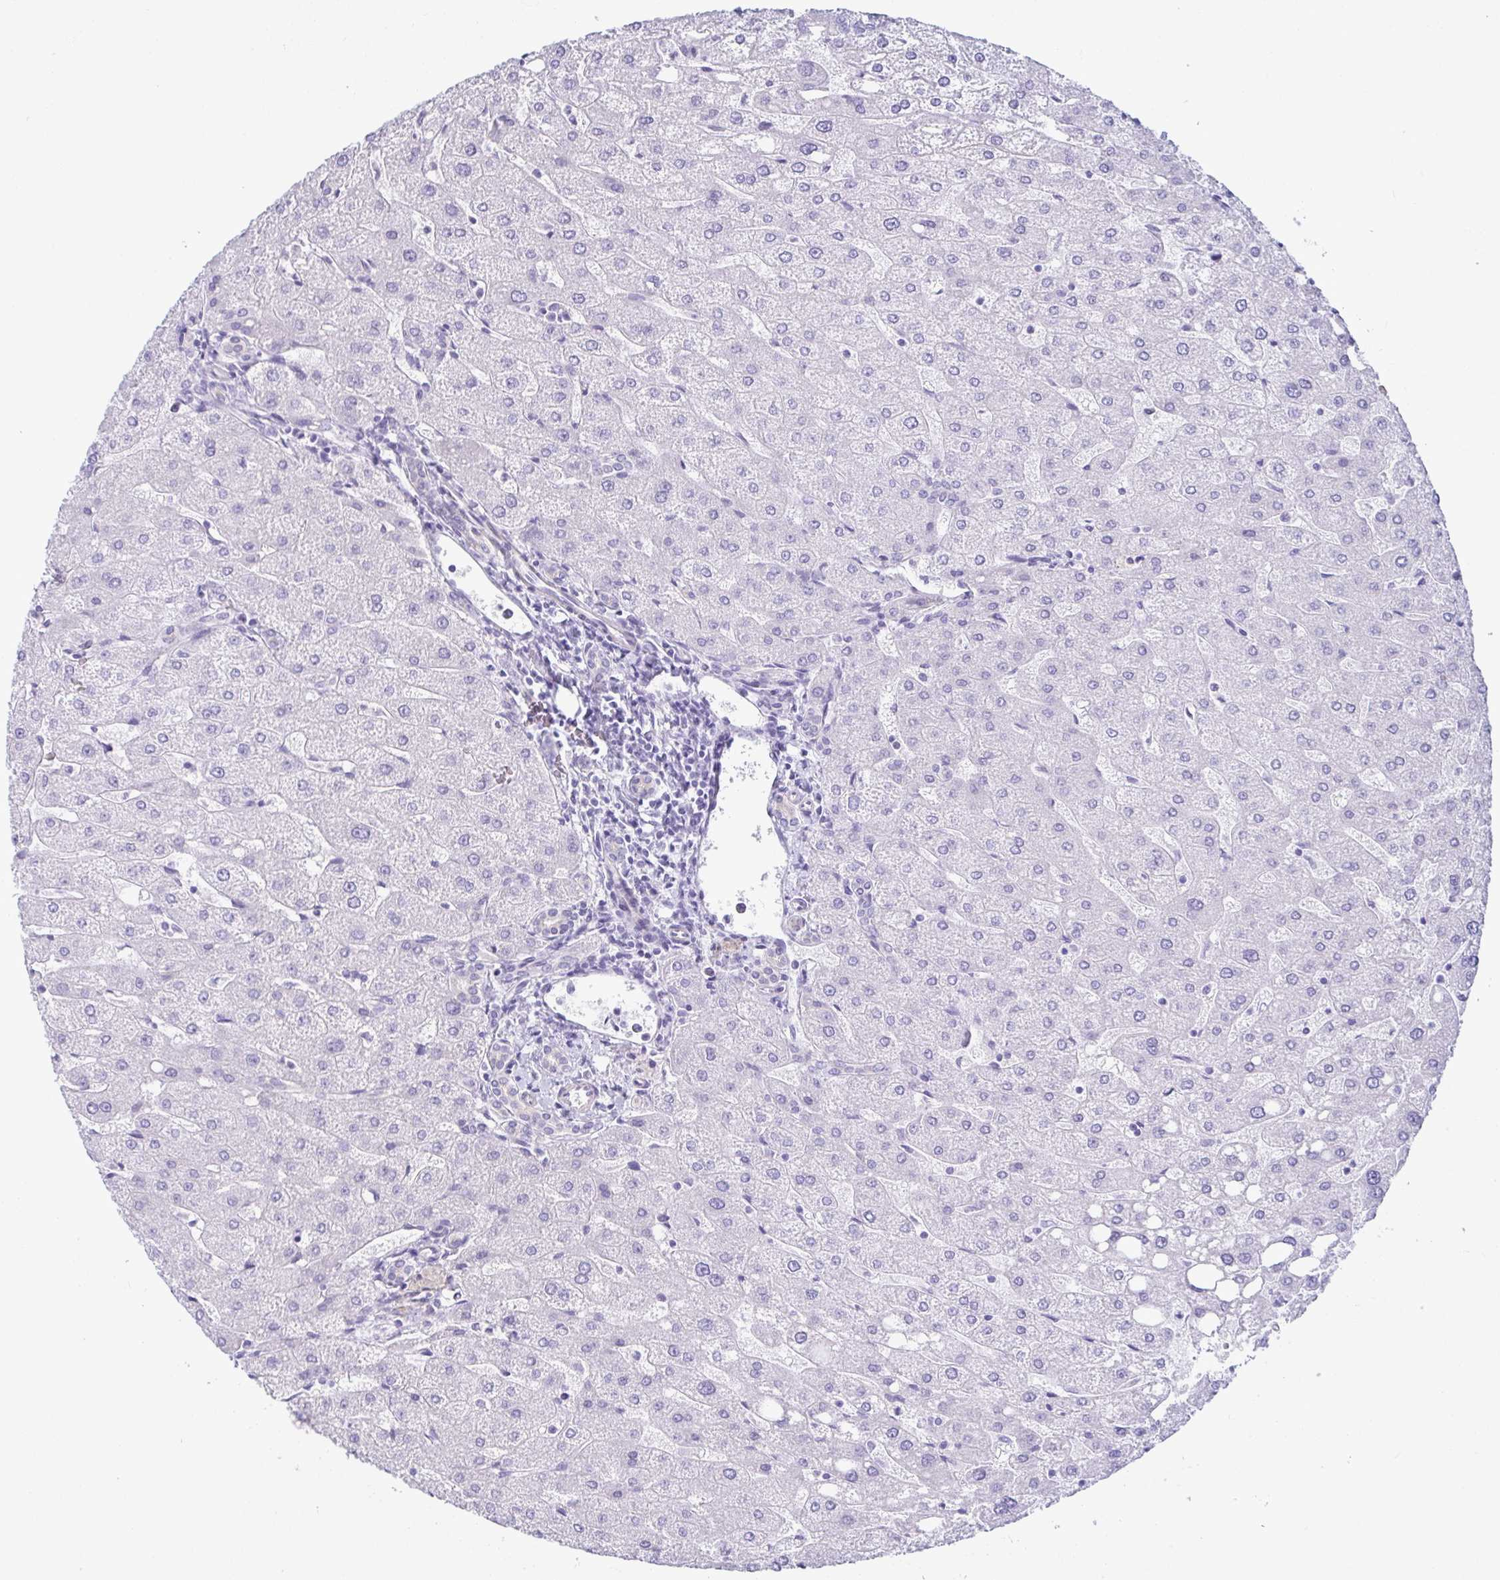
{"staining": {"intensity": "negative", "quantity": "none", "location": "none"}, "tissue": "liver", "cell_type": "Cholangiocytes", "image_type": "normal", "snomed": [{"axis": "morphology", "description": "Normal tissue, NOS"}, {"axis": "topography", "description": "Liver"}], "caption": "The image displays no staining of cholangiocytes in unremarkable liver.", "gene": "TNNI2", "patient": {"sex": "male", "age": 67}}